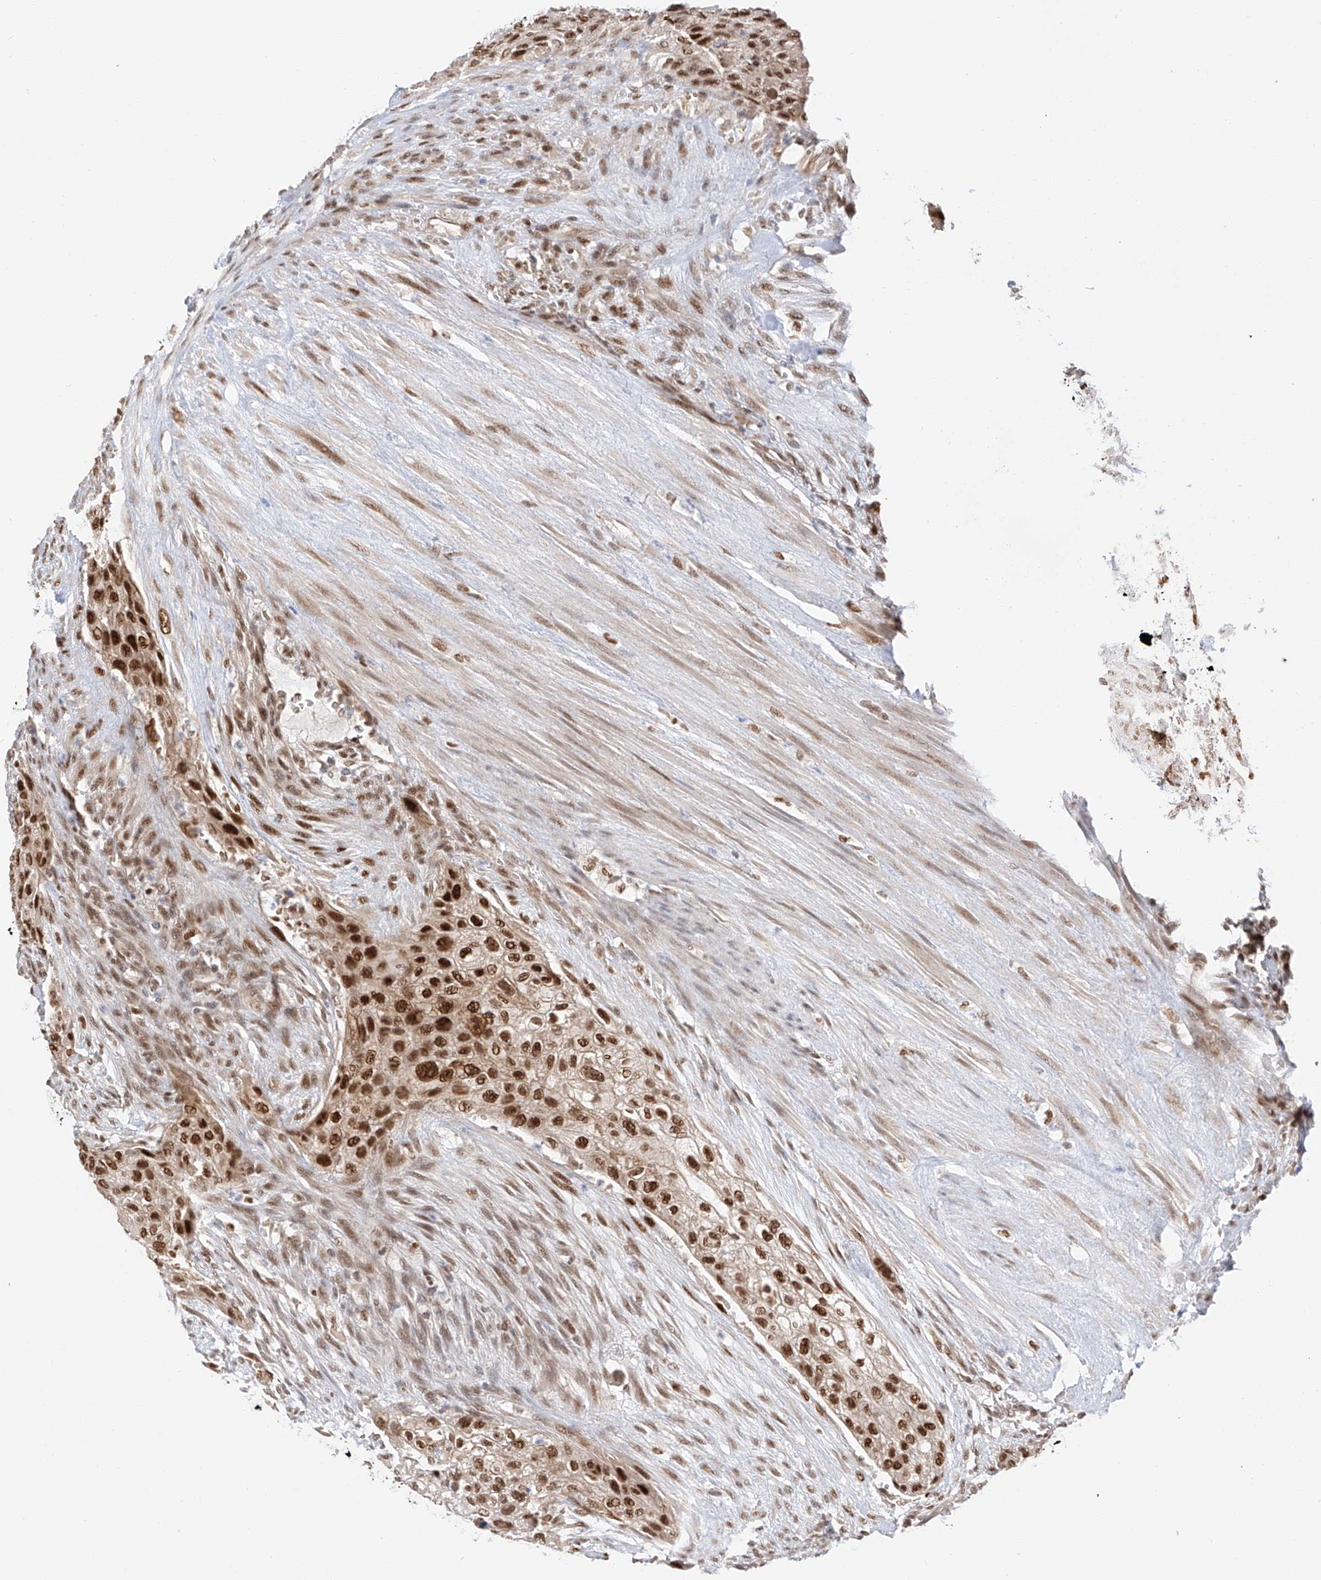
{"staining": {"intensity": "strong", "quantity": ">75%", "location": "nuclear"}, "tissue": "urothelial cancer", "cell_type": "Tumor cells", "image_type": "cancer", "snomed": [{"axis": "morphology", "description": "Urothelial carcinoma, High grade"}, {"axis": "topography", "description": "Urinary bladder"}], "caption": "Tumor cells exhibit high levels of strong nuclear expression in approximately >75% of cells in human high-grade urothelial carcinoma. (Brightfield microscopy of DAB IHC at high magnification).", "gene": "POGK", "patient": {"sex": "male", "age": 35}}